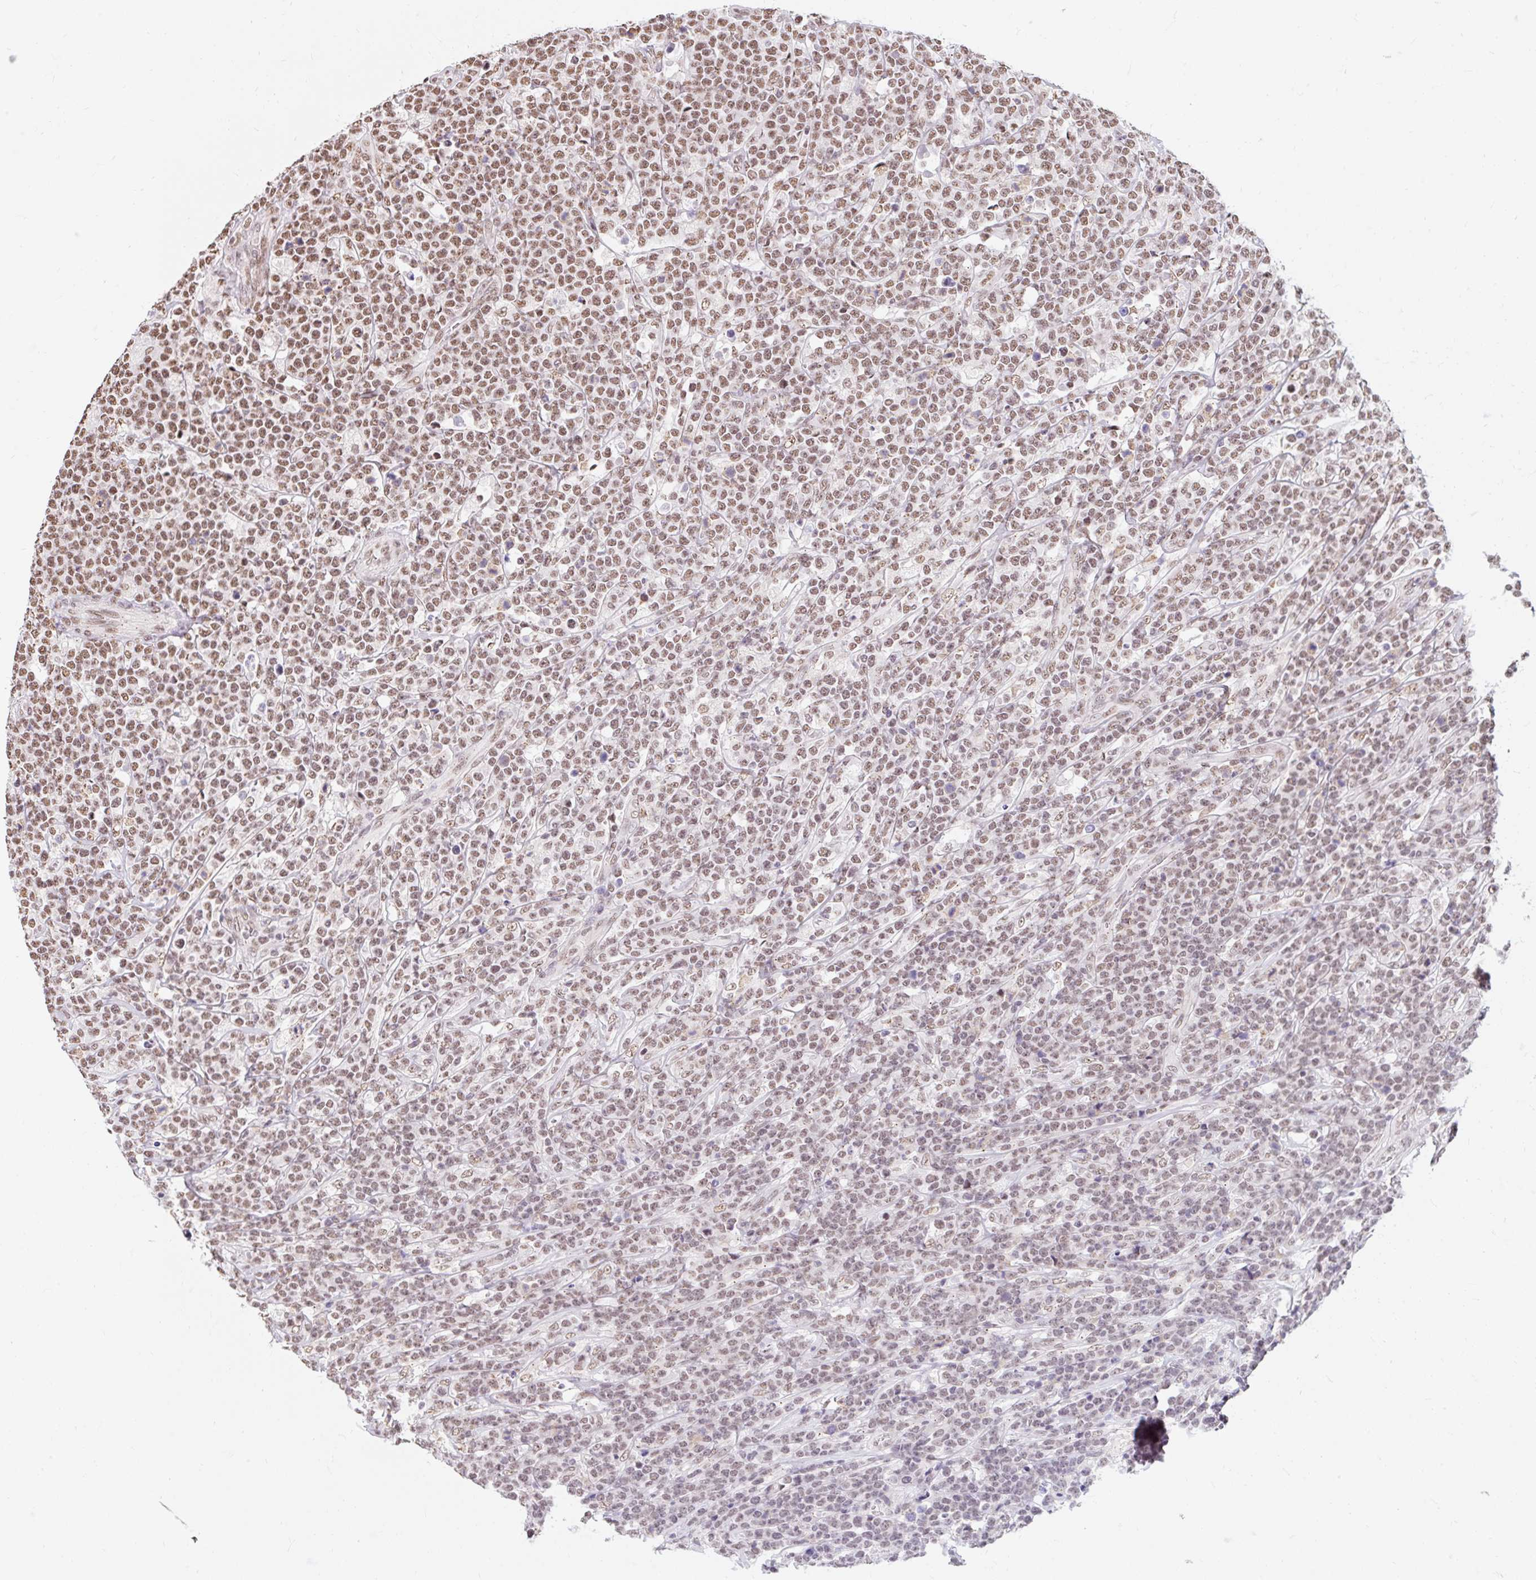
{"staining": {"intensity": "moderate", "quantity": ">75%", "location": "nuclear"}, "tissue": "lymphoma", "cell_type": "Tumor cells", "image_type": "cancer", "snomed": [{"axis": "morphology", "description": "Malignant lymphoma, non-Hodgkin's type, High grade"}, {"axis": "topography", "description": "Small intestine"}], "caption": "Lymphoma was stained to show a protein in brown. There is medium levels of moderate nuclear staining in about >75% of tumor cells.", "gene": "BICRA", "patient": {"sex": "male", "age": 8}}